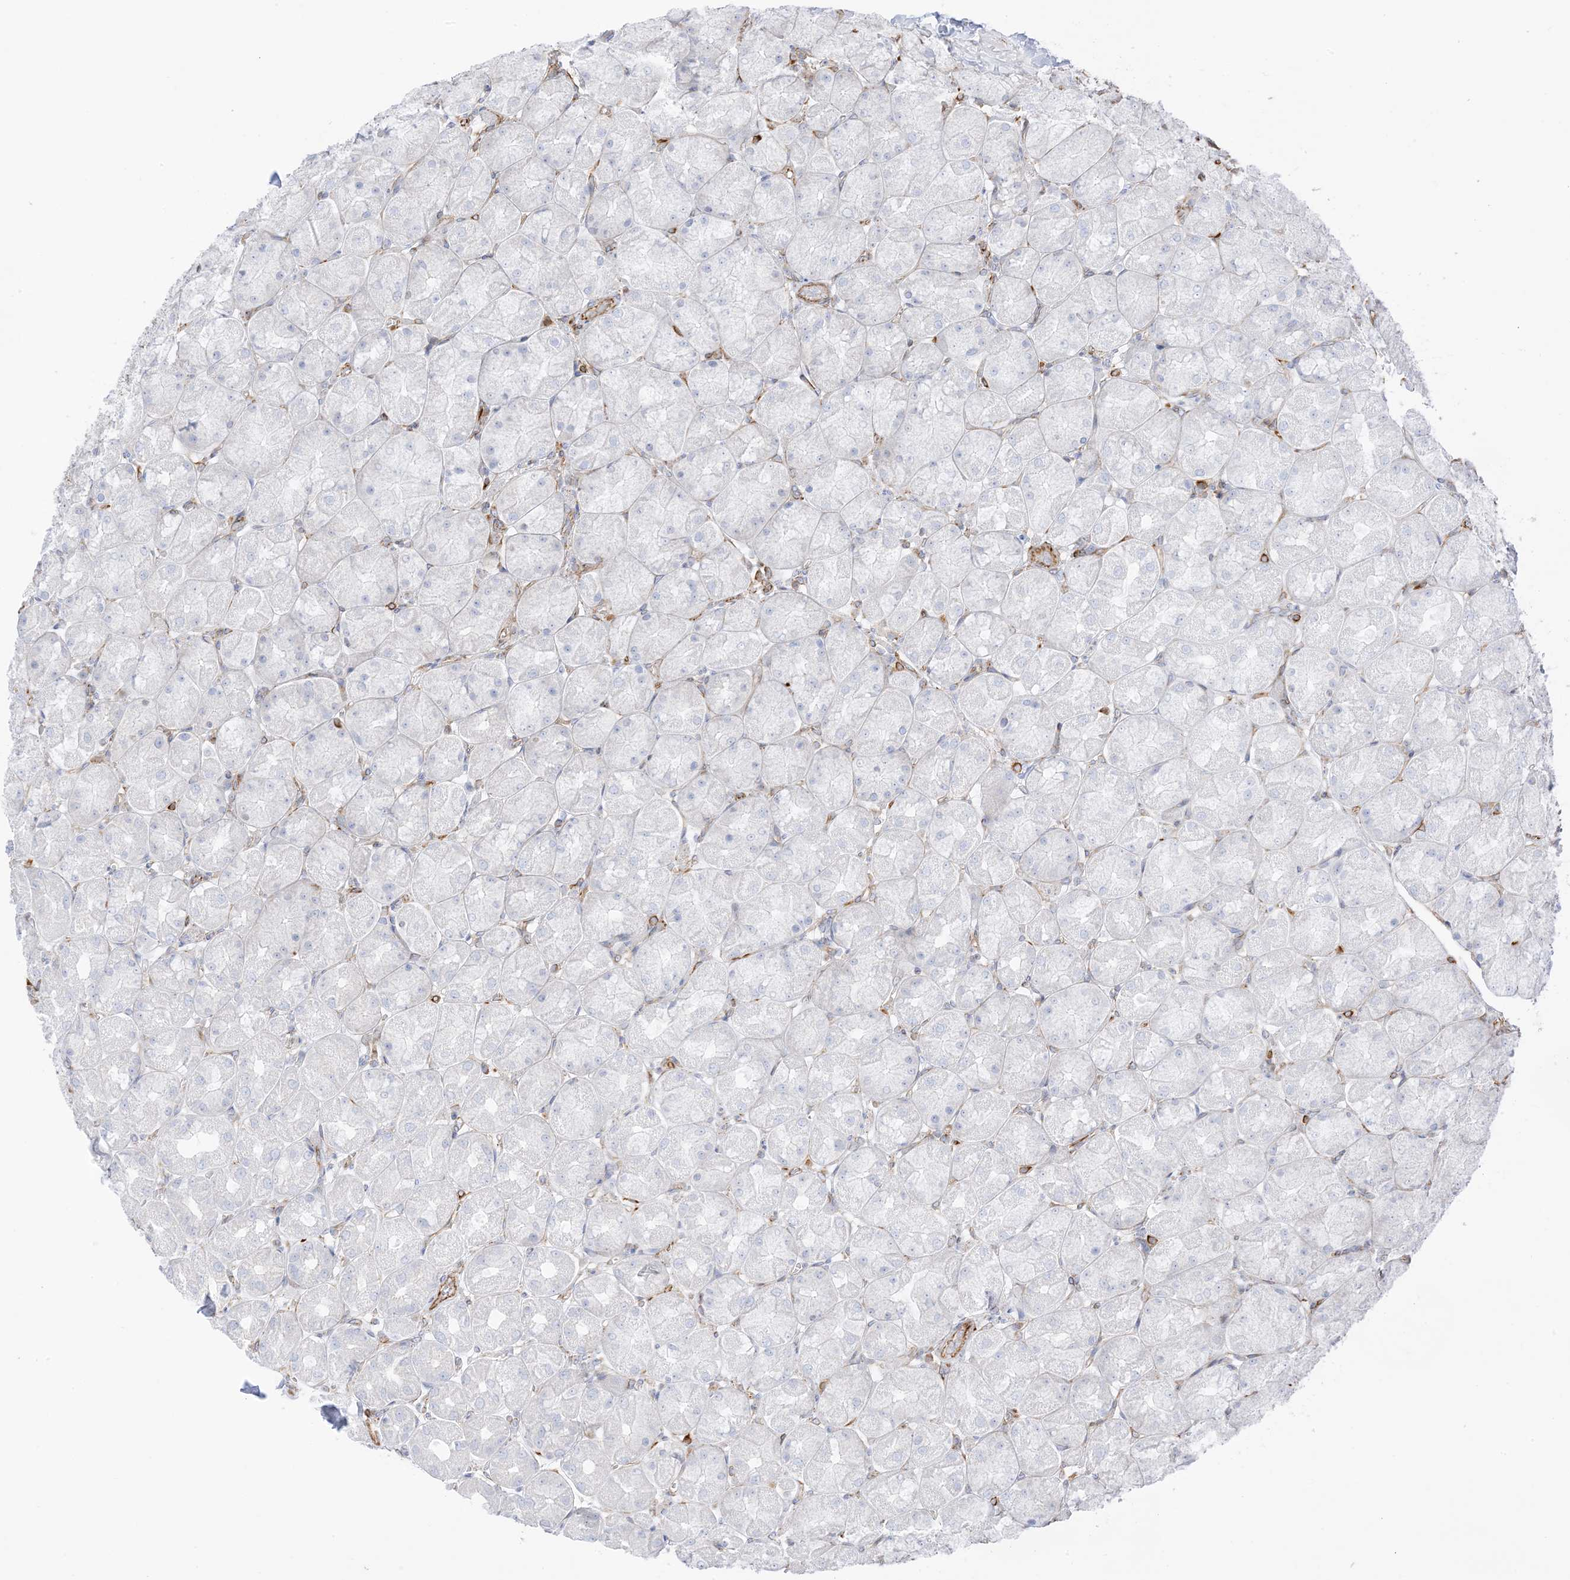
{"staining": {"intensity": "moderate", "quantity": "<25%", "location": "cytoplasmic/membranous"}, "tissue": "stomach", "cell_type": "Glandular cells", "image_type": "normal", "snomed": [{"axis": "morphology", "description": "Normal tissue, NOS"}, {"axis": "topography", "description": "Stomach, upper"}], "caption": "Immunohistochemistry of unremarkable stomach displays low levels of moderate cytoplasmic/membranous staining in about <25% of glandular cells.", "gene": "PID1", "patient": {"sex": "female", "age": 56}}